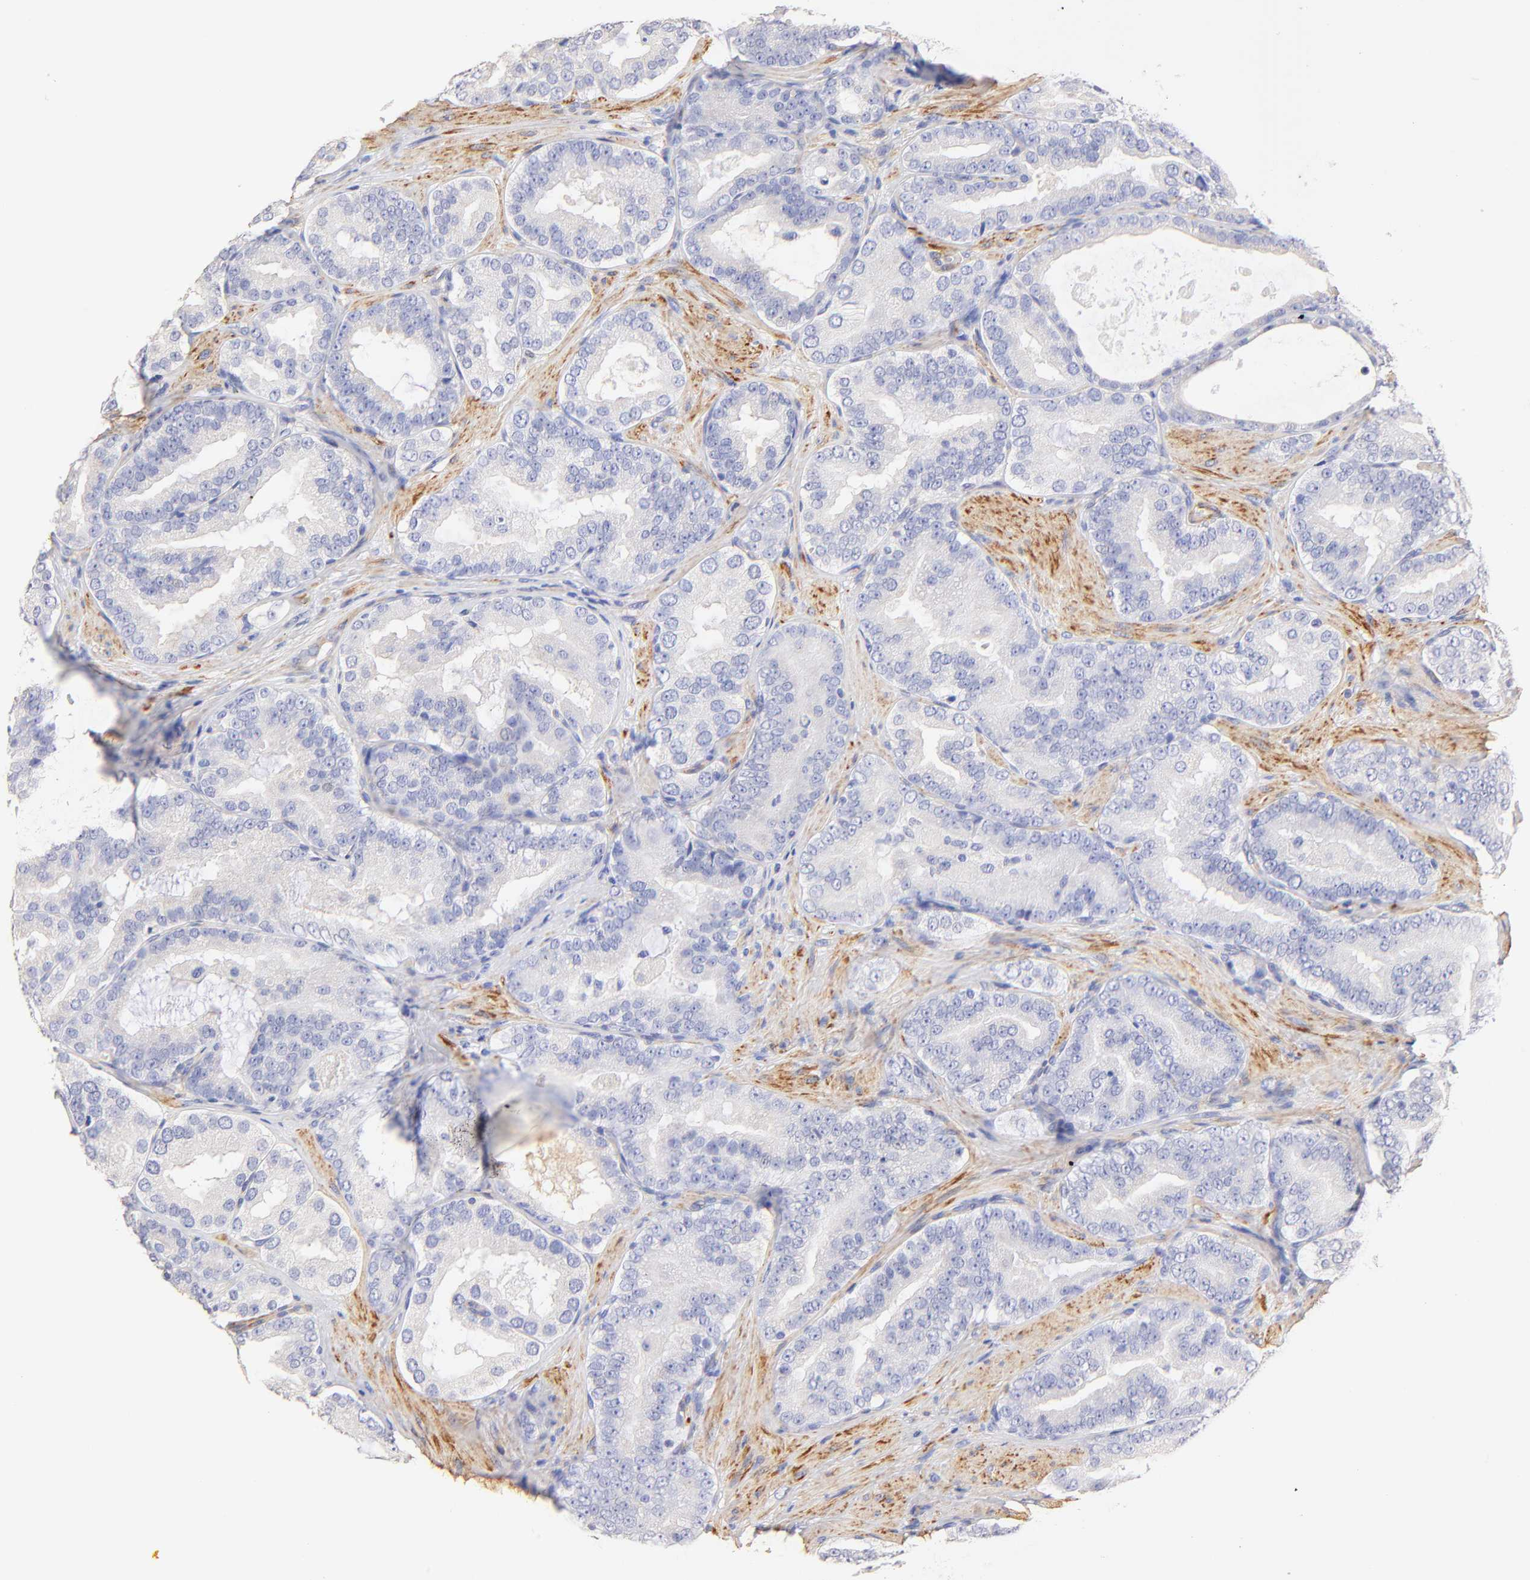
{"staining": {"intensity": "negative", "quantity": "none", "location": "none"}, "tissue": "prostate cancer", "cell_type": "Tumor cells", "image_type": "cancer", "snomed": [{"axis": "morphology", "description": "Adenocarcinoma, Low grade"}, {"axis": "topography", "description": "Prostate"}], "caption": "This is an IHC micrograph of human prostate adenocarcinoma (low-grade). There is no expression in tumor cells.", "gene": "ACTRT1", "patient": {"sex": "male", "age": 59}}